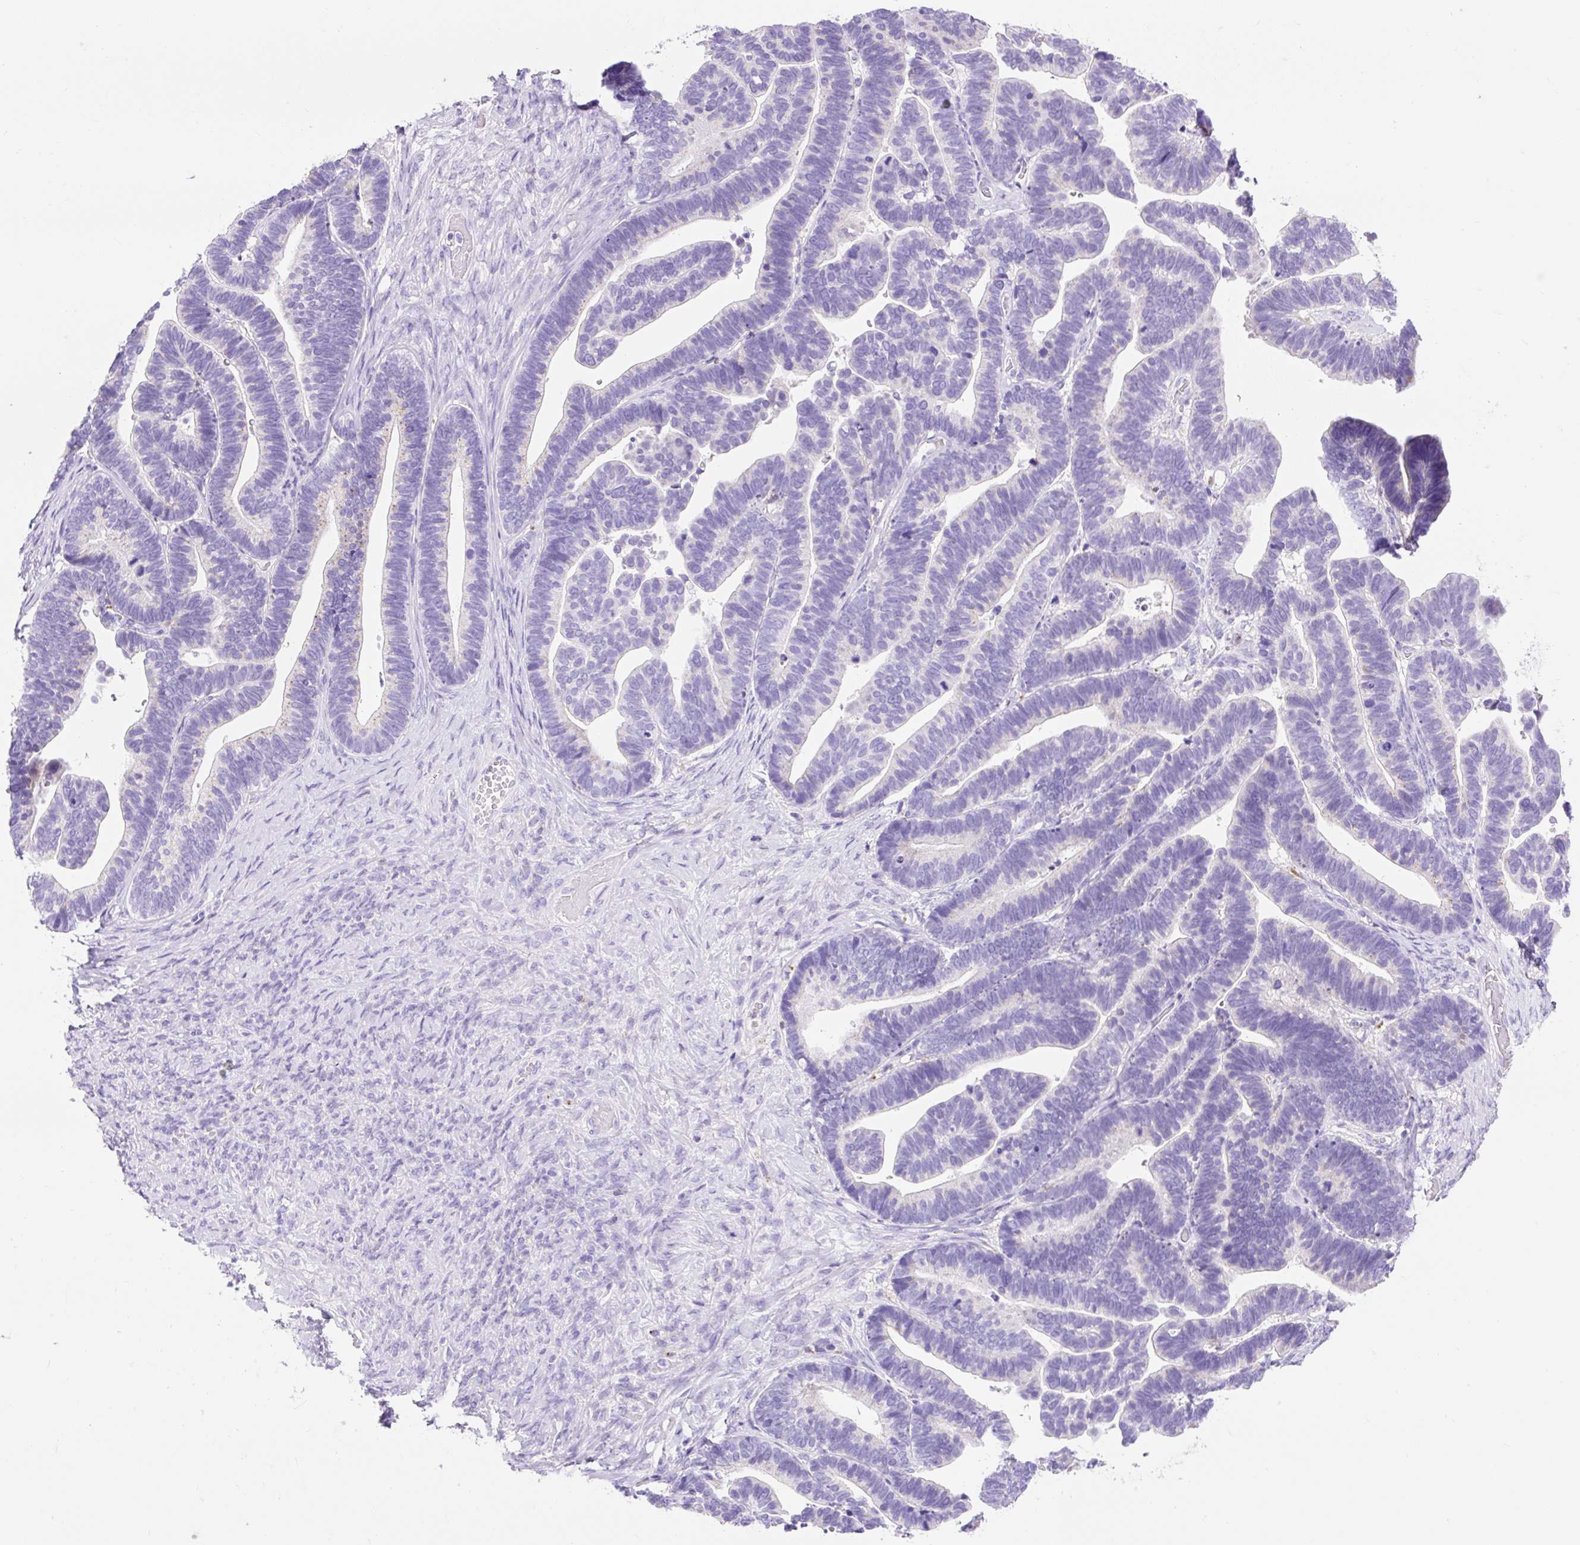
{"staining": {"intensity": "negative", "quantity": "none", "location": "none"}, "tissue": "ovarian cancer", "cell_type": "Tumor cells", "image_type": "cancer", "snomed": [{"axis": "morphology", "description": "Cystadenocarcinoma, serous, NOS"}, {"axis": "topography", "description": "Ovary"}], "caption": "Immunohistochemistry (IHC) photomicrograph of ovarian serous cystadenocarcinoma stained for a protein (brown), which reveals no positivity in tumor cells.", "gene": "HEXB", "patient": {"sex": "female", "age": 56}}